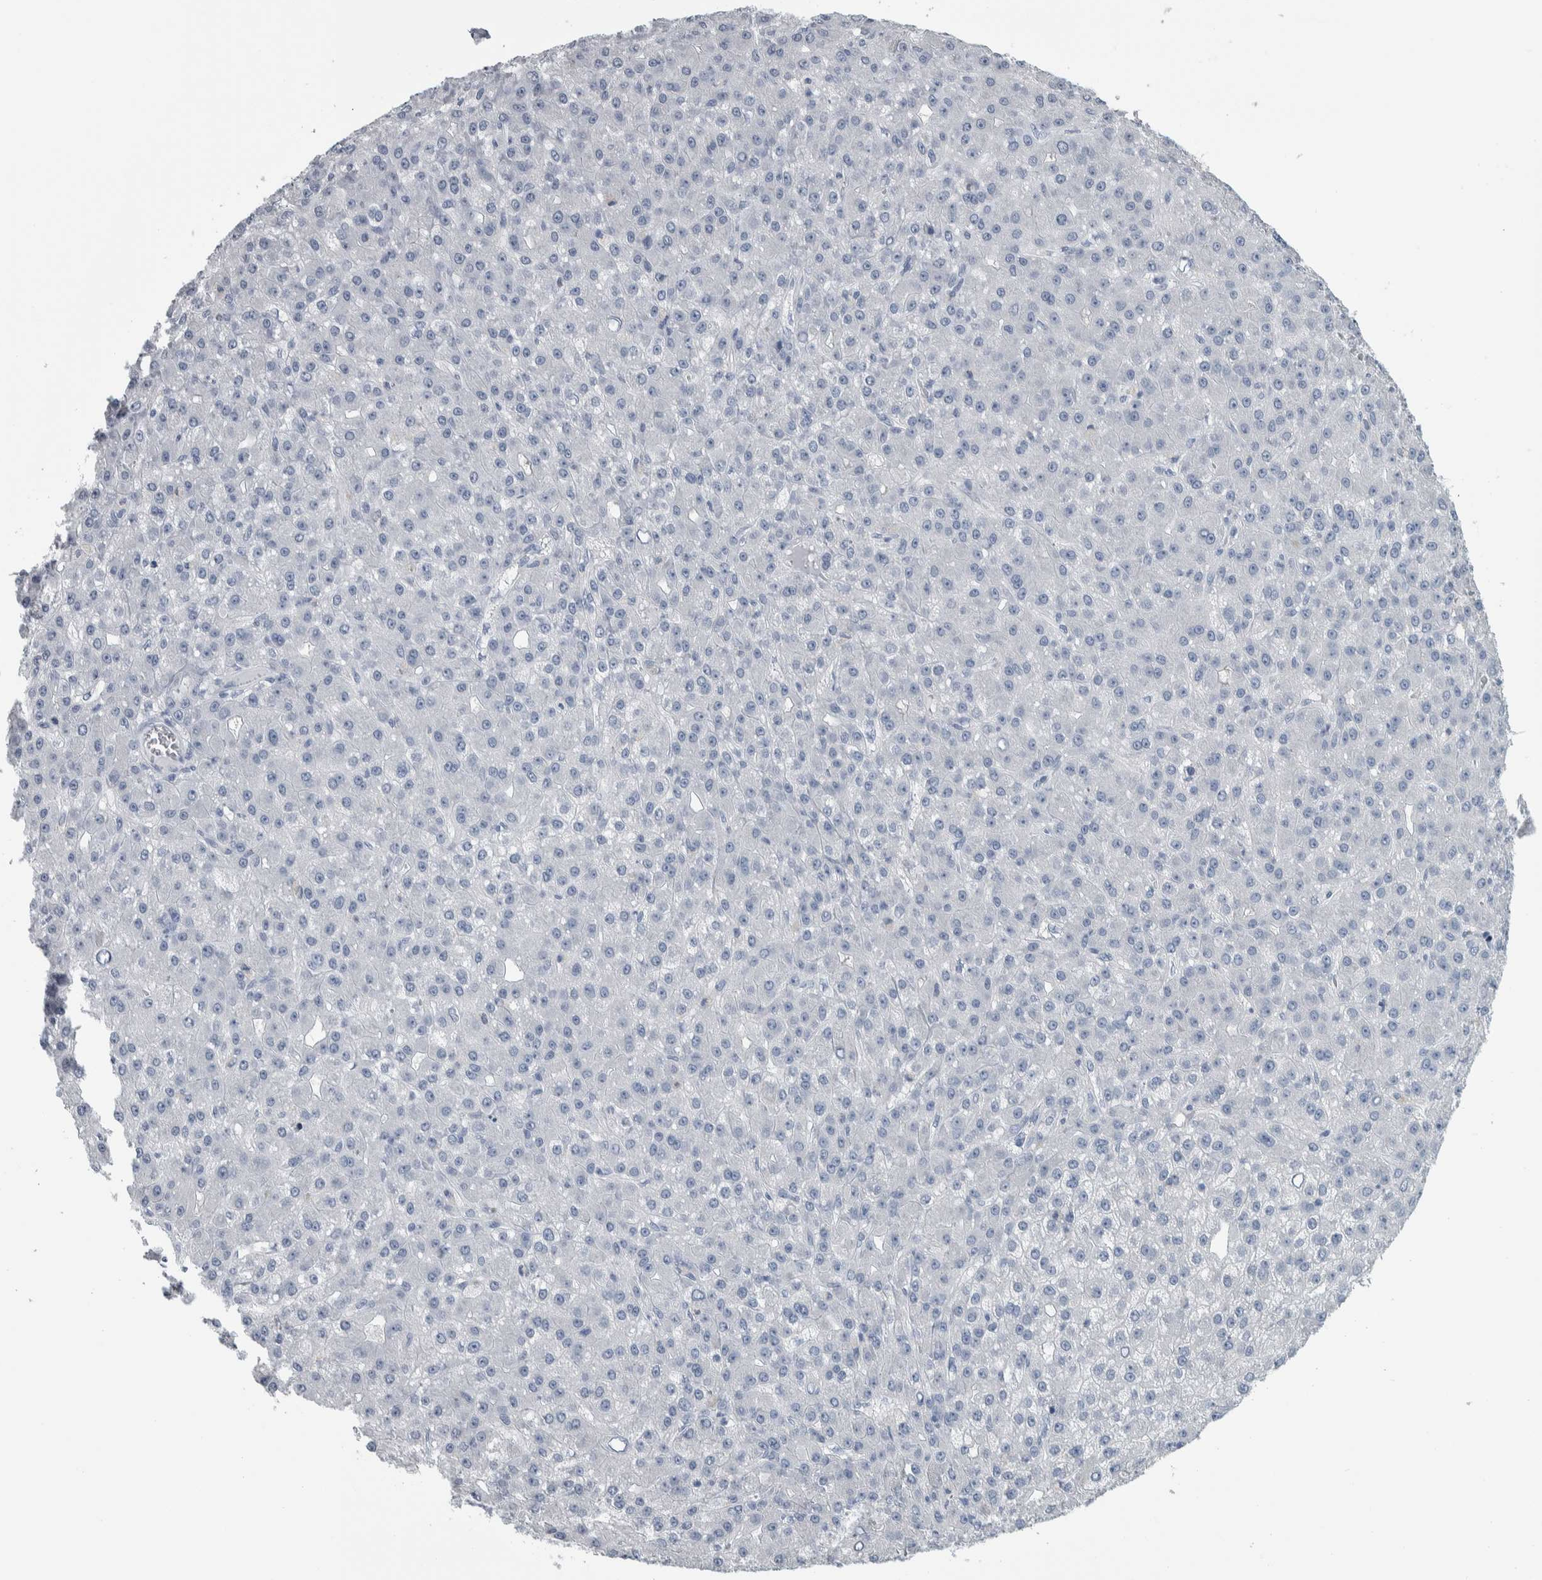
{"staining": {"intensity": "negative", "quantity": "none", "location": "none"}, "tissue": "liver cancer", "cell_type": "Tumor cells", "image_type": "cancer", "snomed": [{"axis": "morphology", "description": "Carcinoma, Hepatocellular, NOS"}, {"axis": "topography", "description": "Liver"}], "caption": "IHC of human liver hepatocellular carcinoma displays no staining in tumor cells.", "gene": "CDH17", "patient": {"sex": "male", "age": 67}}